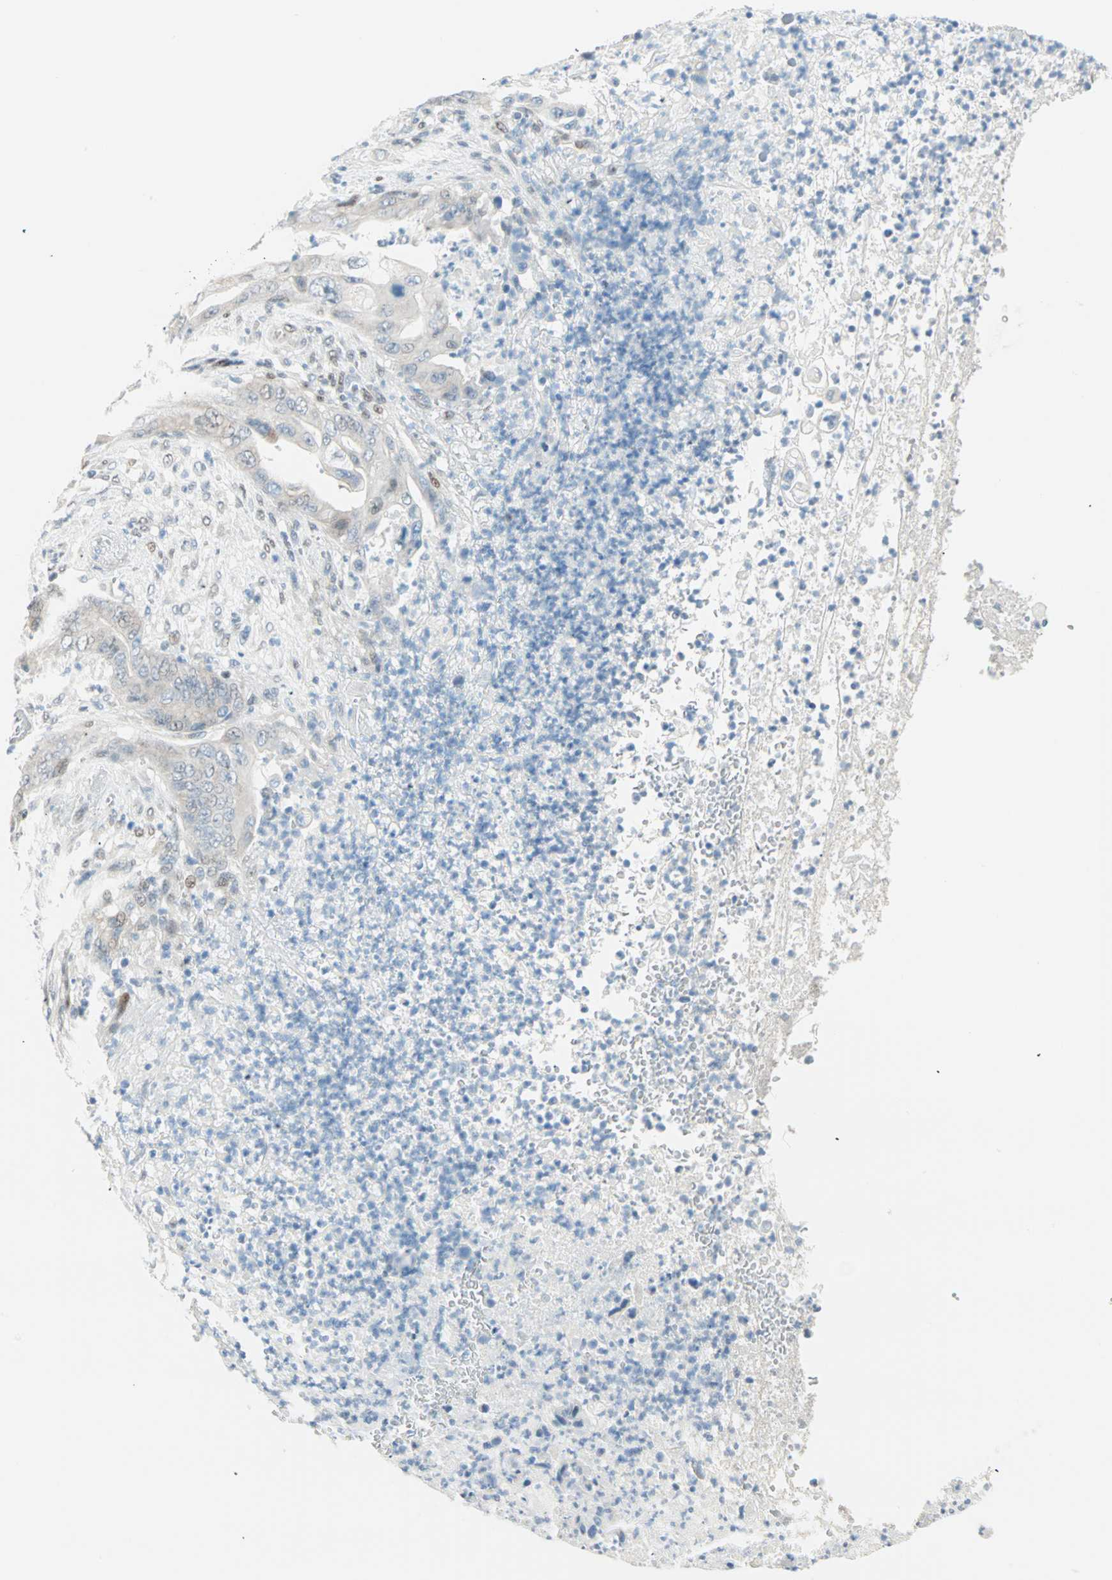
{"staining": {"intensity": "negative", "quantity": "none", "location": "none"}, "tissue": "stomach cancer", "cell_type": "Tumor cells", "image_type": "cancer", "snomed": [{"axis": "morphology", "description": "Adenocarcinoma, NOS"}, {"axis": "topography", "description": "Stomach"}], "caption": "The histopathology image reveals no significant positivity in tumor cells of stomach adenocarcinoma. Nuclei are stained in blue.", "gene": "PKNOX1", "patient": {"sex": "female", "age": 73}}